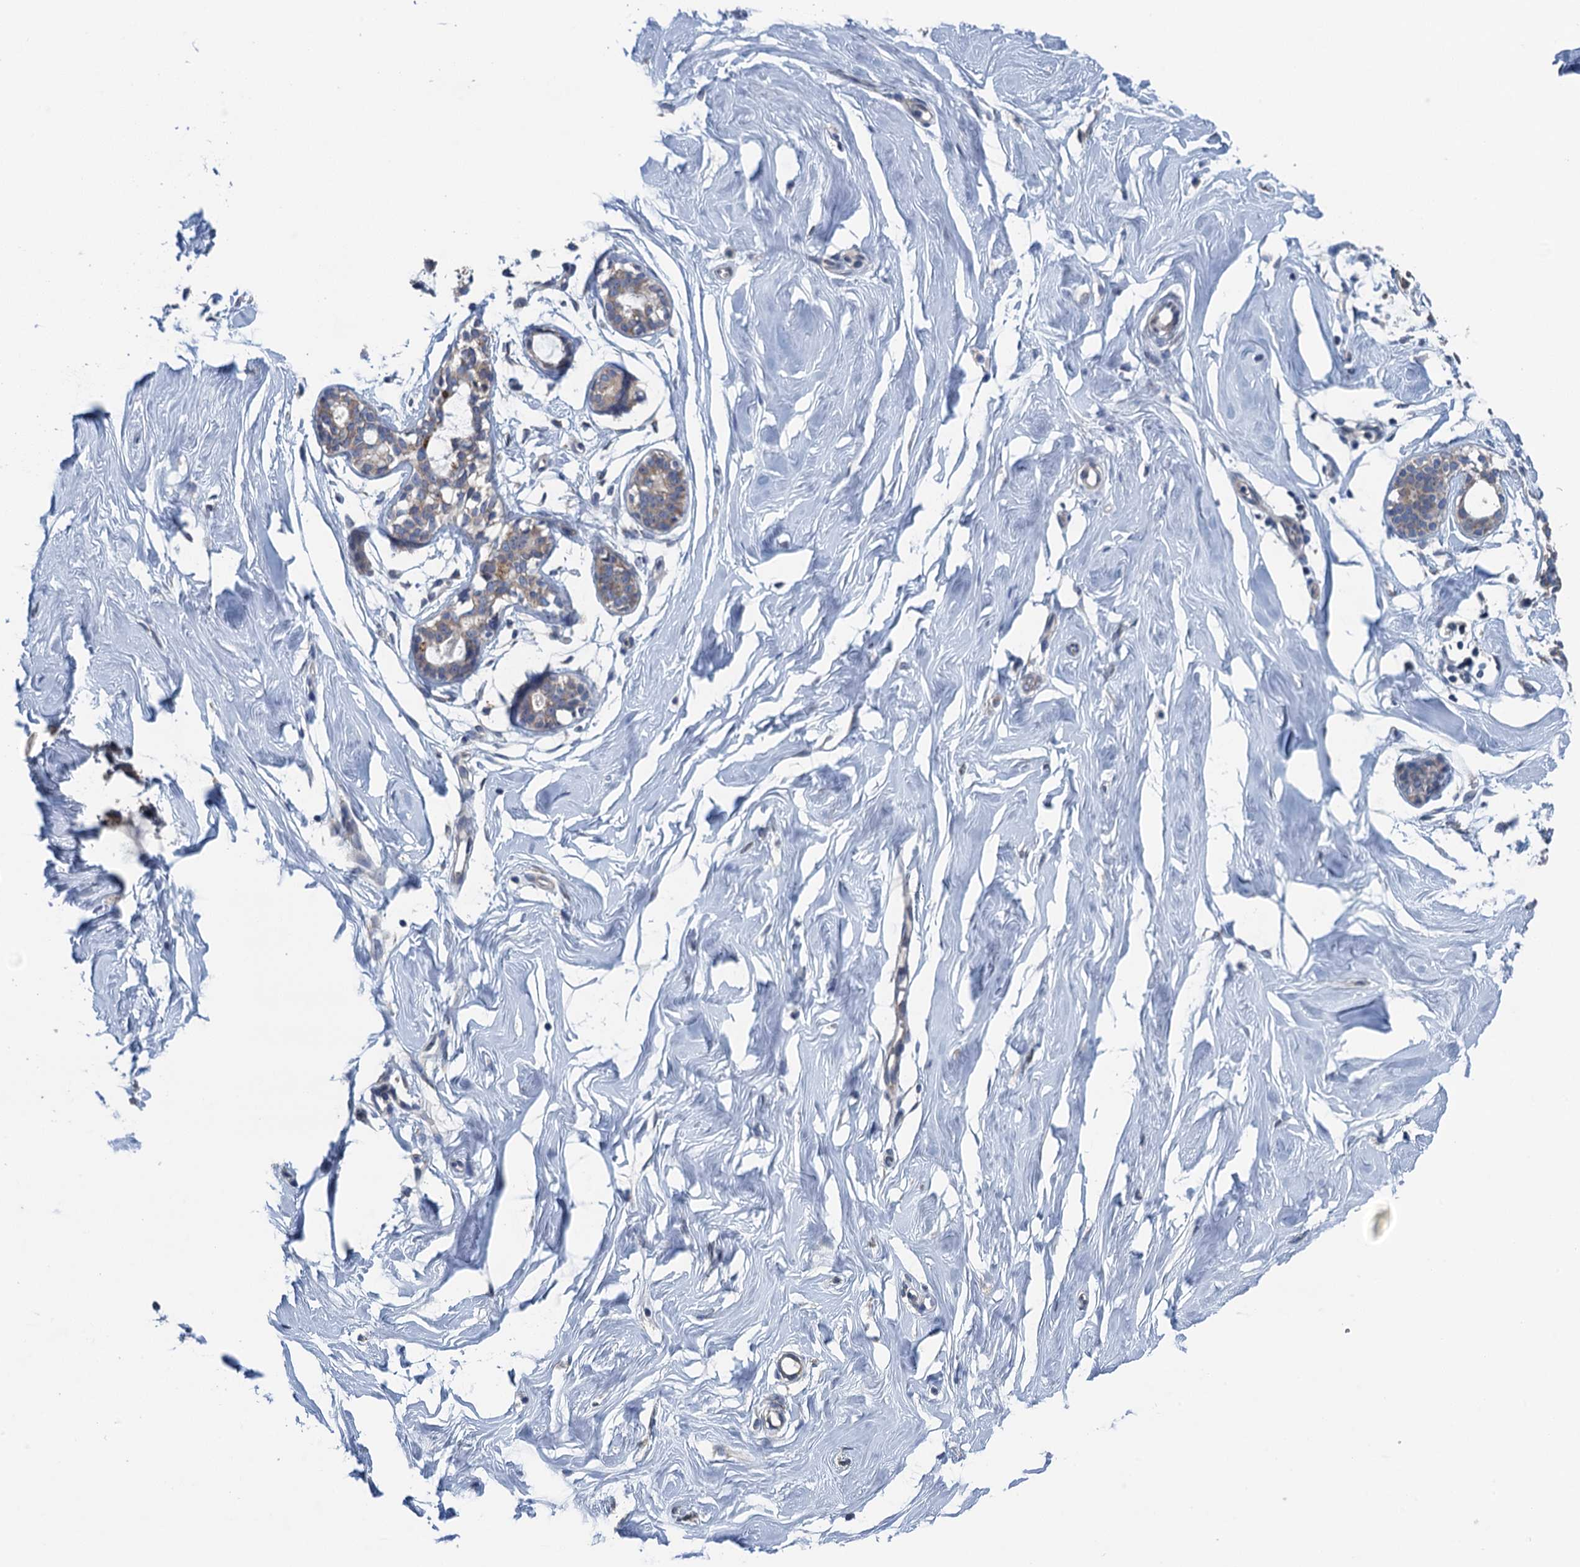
{"staining": {"intensity": "negative", "quantity": "none", "location": "none"}, "tissue": "breast", "cell_type": "Adipocytes", "image_type": "normal", "snomed": [{"axis": "morphology", "description": "Normal tissue, NOS"}, {"axis": "morphology", "description": "Adenoma, NOS"}, {"axis": "topography", "description": "Breast"}], "caption": "Protein analysis of benign breast shows no significant staining in adipocytes.", "gene": "CTU2", "patient": {"sex": "female", "age": 23}}